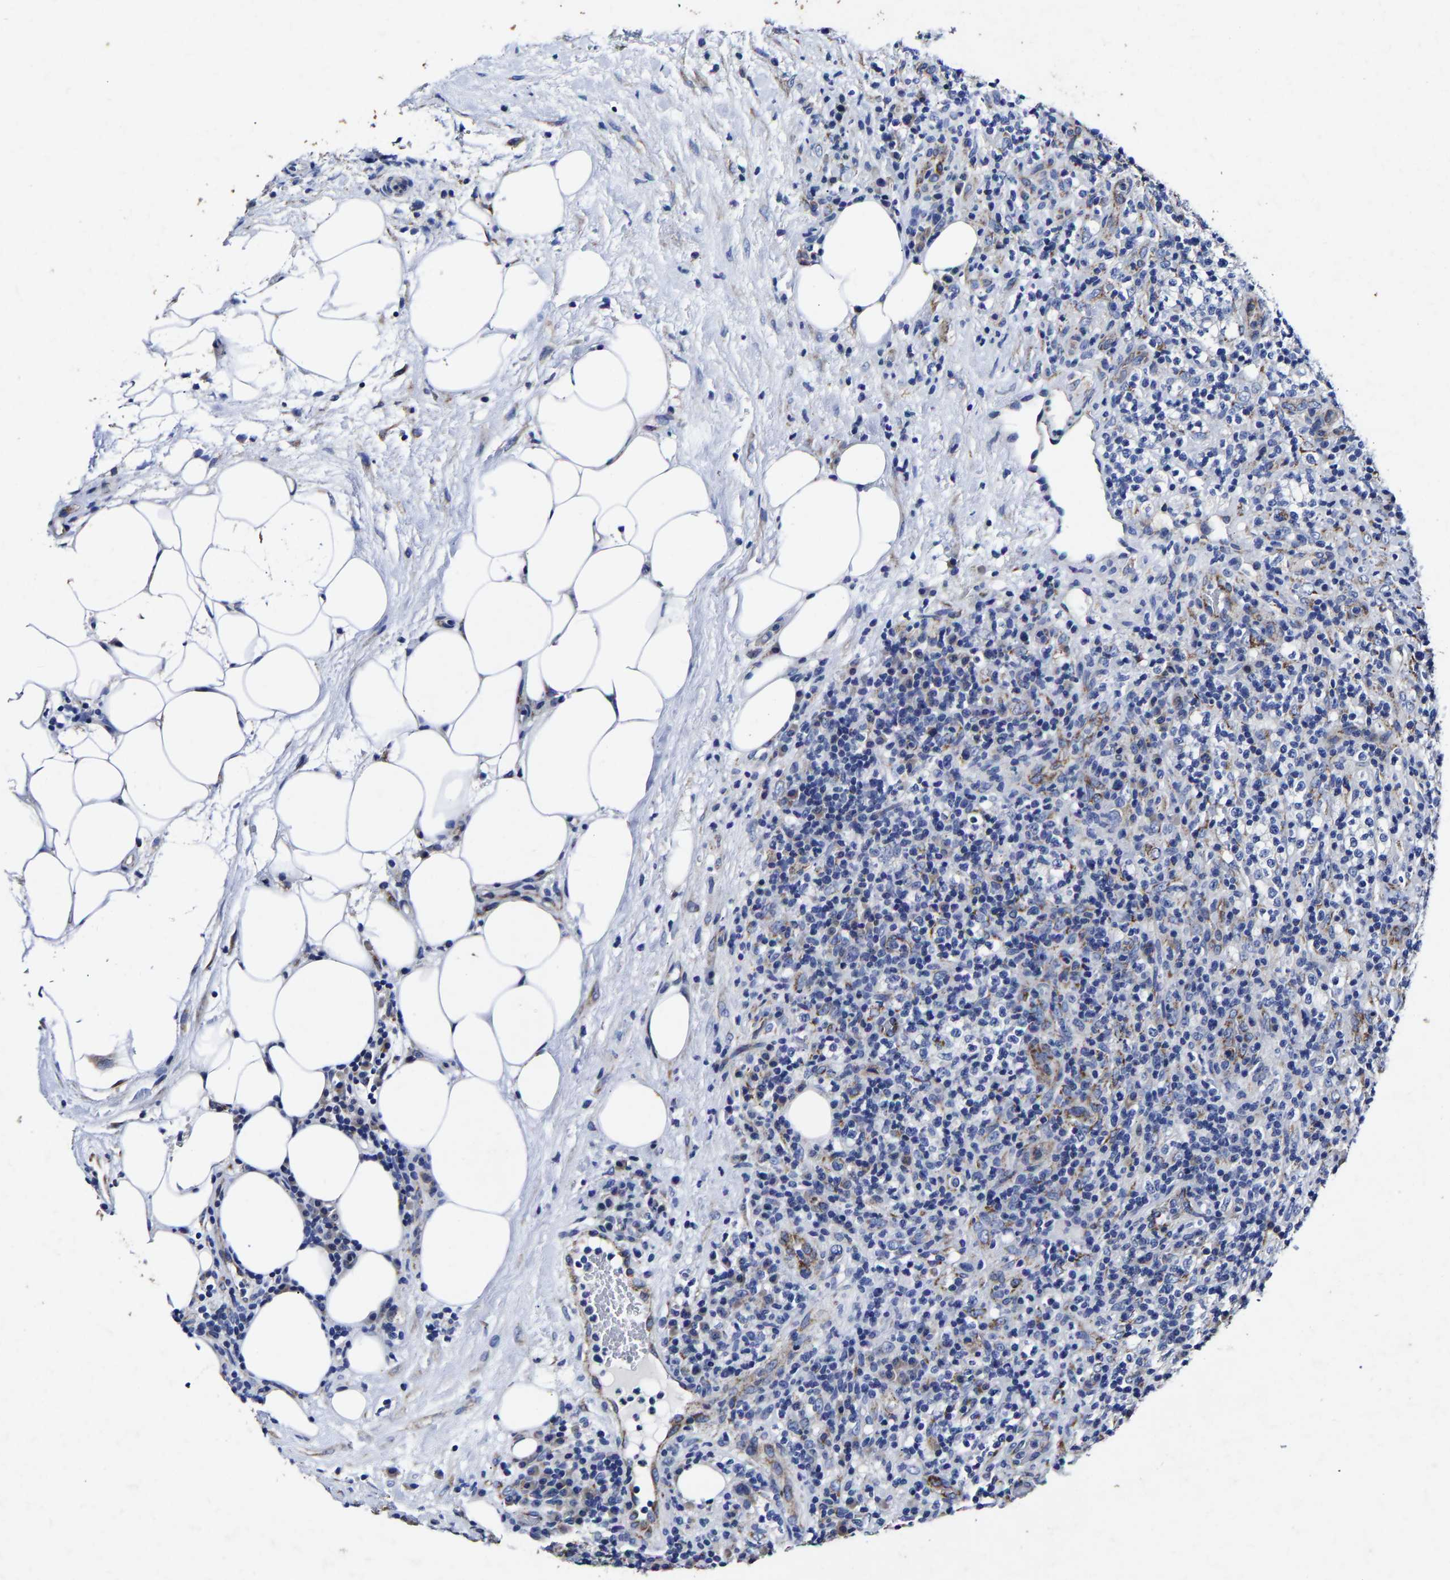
{"staining": {"intensity": "negative", "quantity": "none", "location": "none"}, "tissue": "lymphoma", "cell_type": "Tumor cells", "image_type": "cancer", "snomed": [{"axis": "morphology", "description": "Malignant lymphoma, non-Hodgkin's type, High grade"}, {"axis": "topography", "description": "Lymph node"}], "caption": "An immunohistochemistry (IHC) micrograph of malignant lymphoma, non-Hodgkin's type (high-grade) is shown. There is no staining in tumor cells of malignant lymphoma, non-Hodgkin's type (high-grade).", "gene": "AASS", "patient": {"sex": "female", "age": 76}}